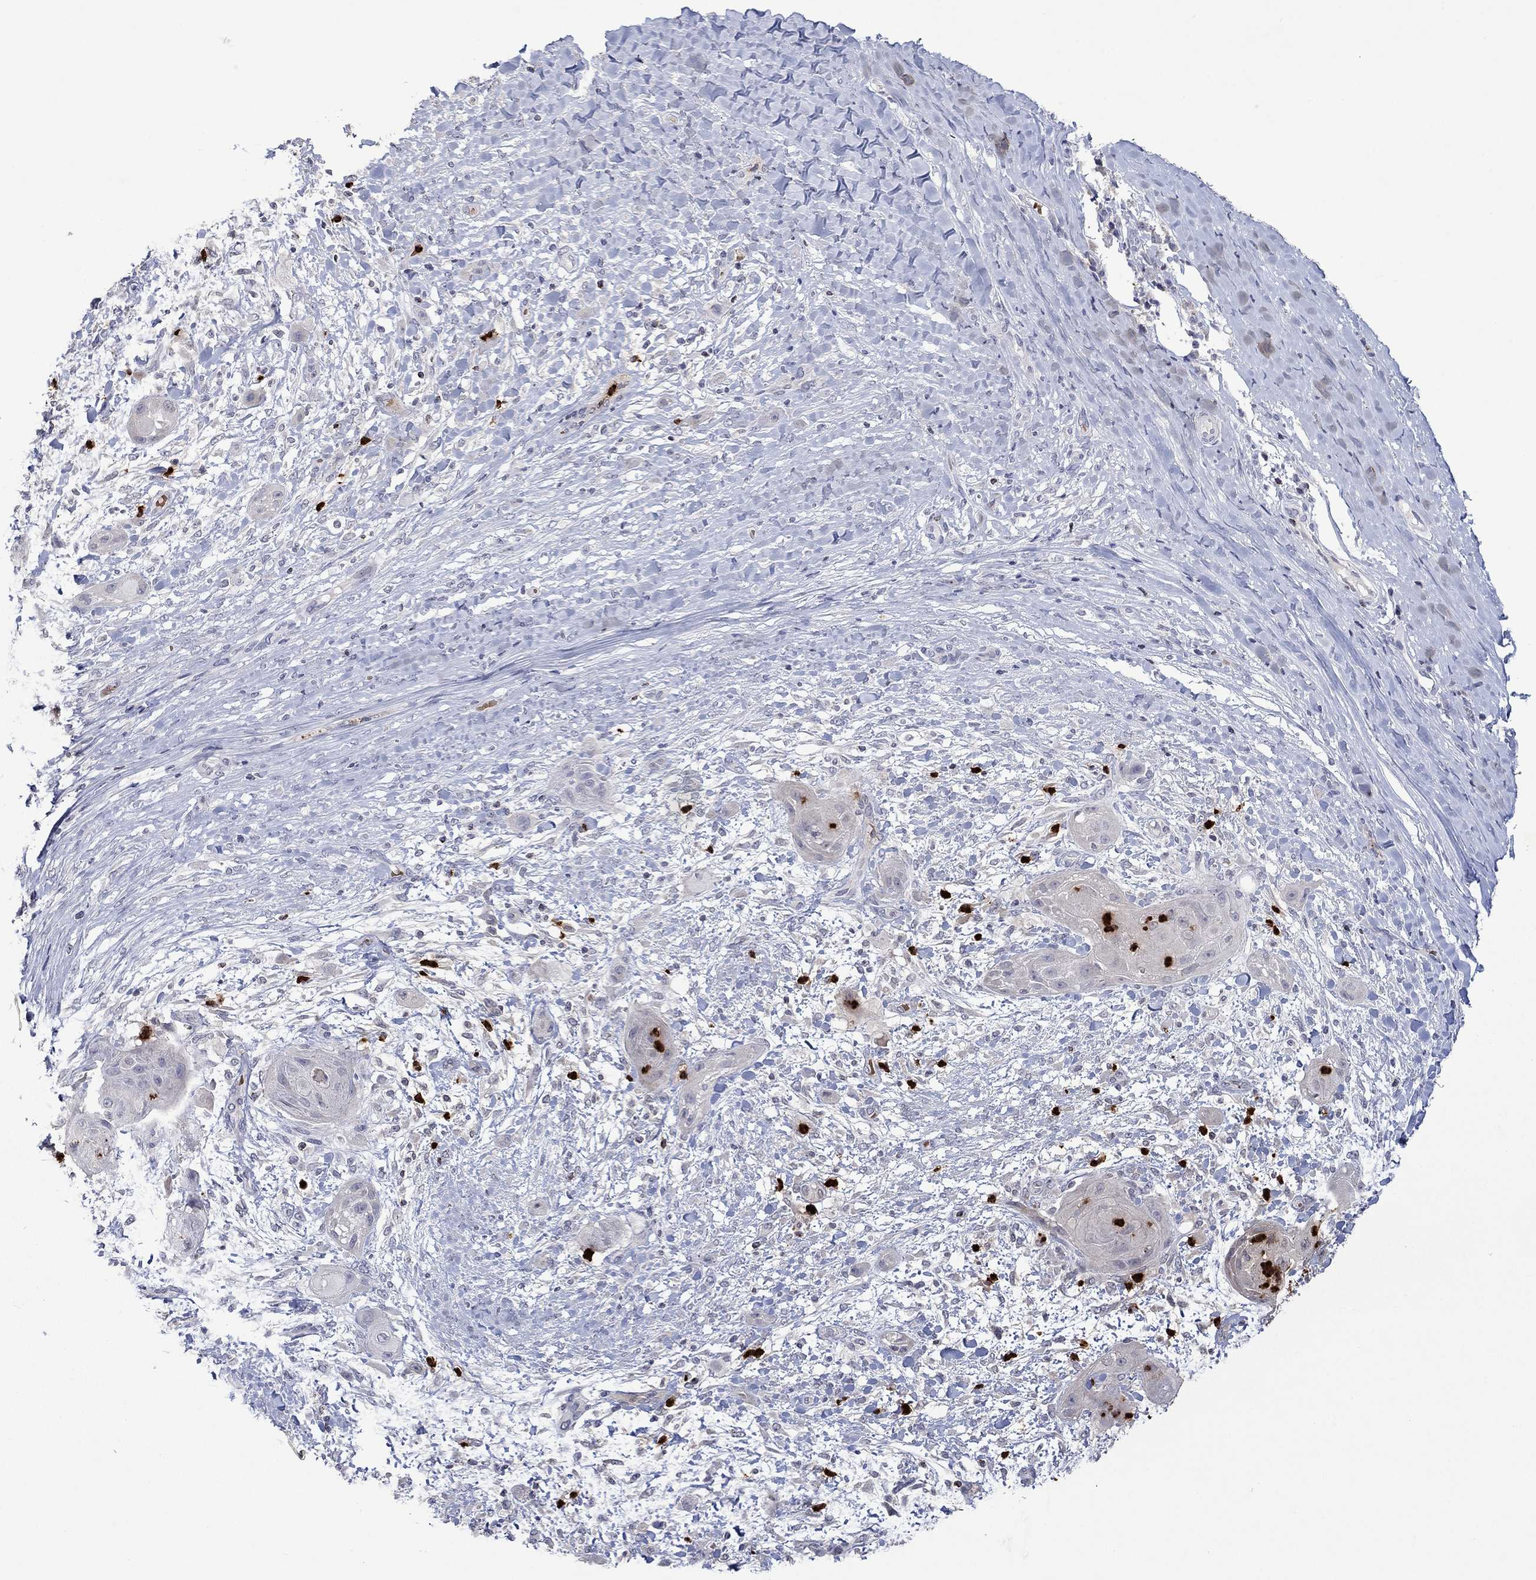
{"staining": {"intensity": "negative", "quantity": "none", "location": "none"}, "tissue": "skin cancer", "cell_type": "Tumor cells", "image_type": "cancer", "snomed": [{"axis": "morphology", "description": "Squamous cell carcinoma, NOS"}, {"axis": "topography", "description": "Skin"}], "caption": "Tumor cells show no significant protein staining in skin cancer (squamous cell carcinoma).", "gene": "CCL5", "patient": {"sex": "male", "age": 62}}